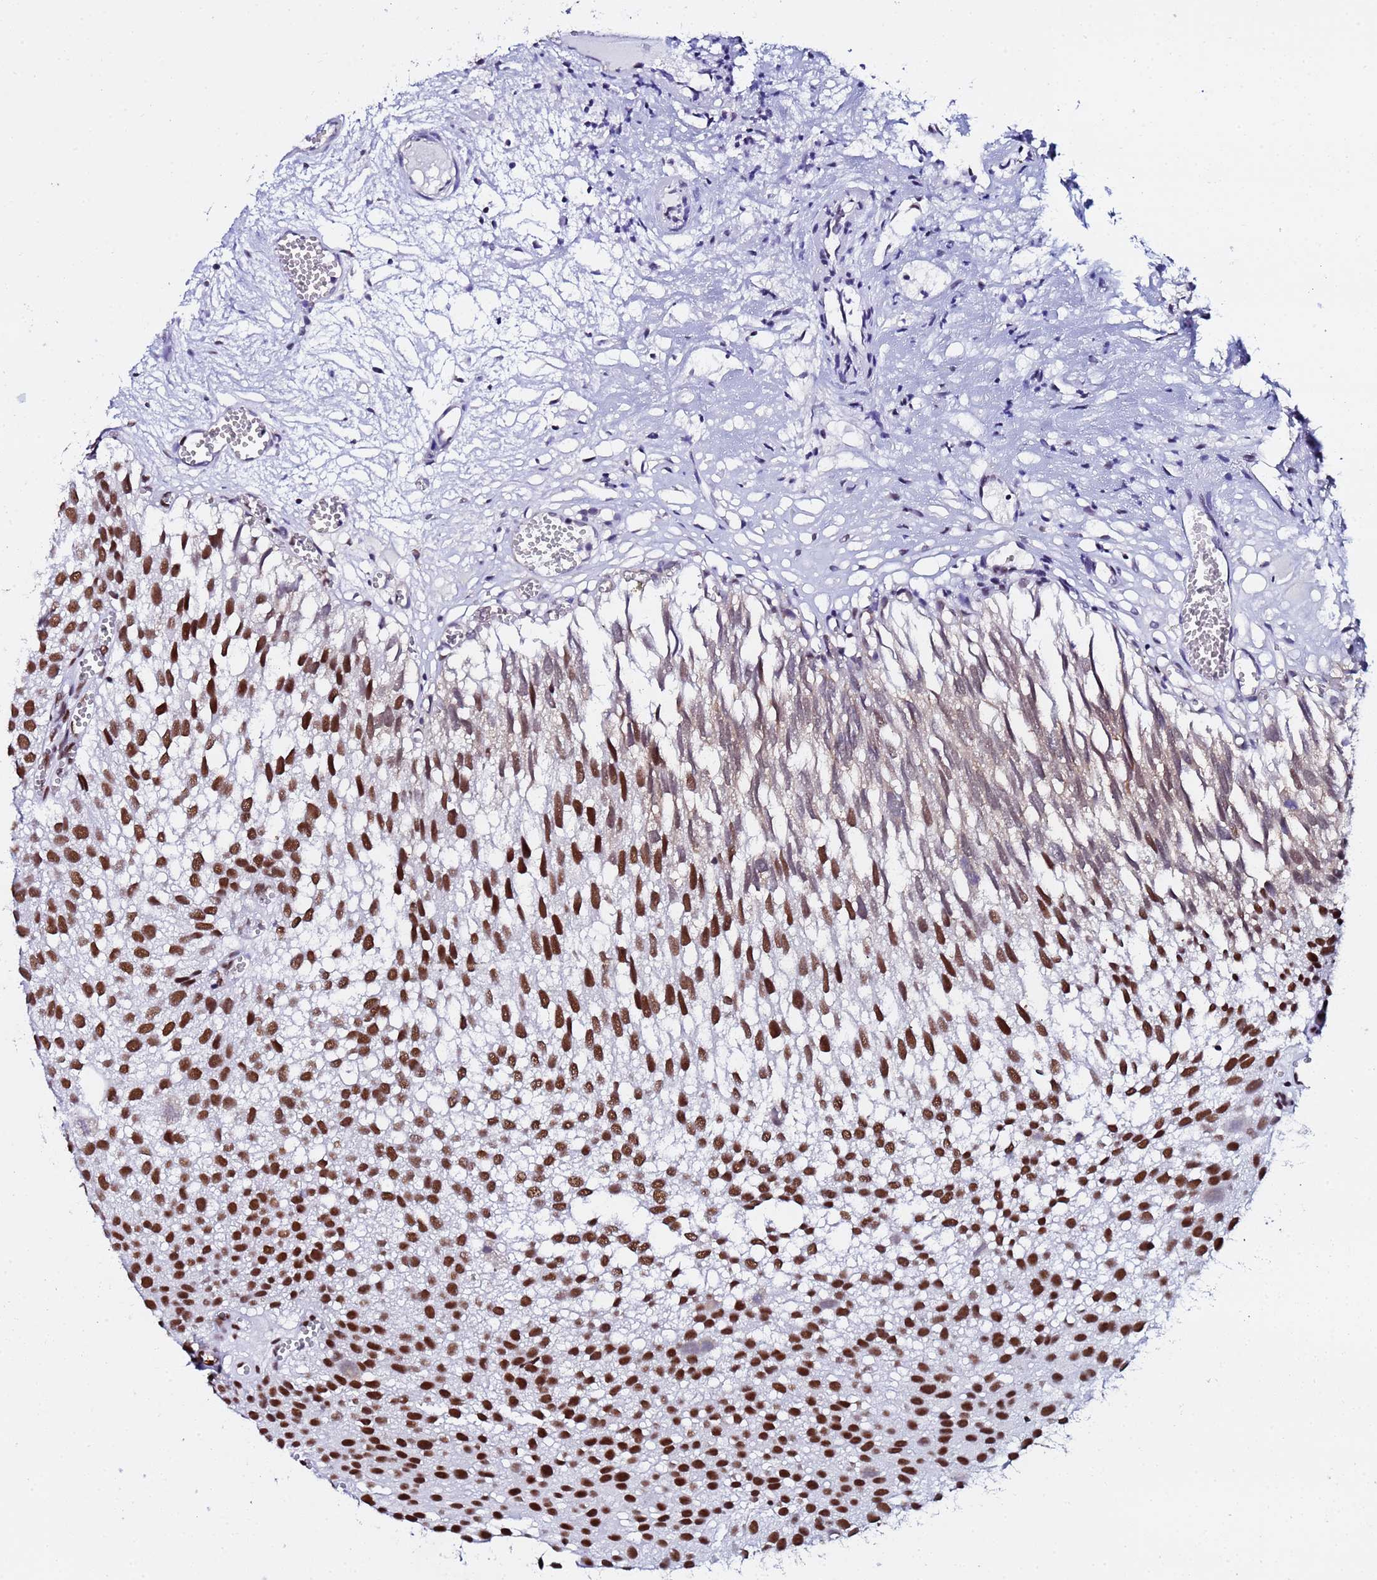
{"staining": {"intensity": "strong", "quantity": ">75%", "location": "nuclear"}, "tissue": "urothelial cancer", "cell_type": "Tumor cells", "image_type": "cancer", "snomed": [{"axis": "morphology", "description": "Urothelial carcinoma, Low grade"}, {"axis": "topography", "description": "Urinary bladder"}], "caption": "Low-grade urothelial carcinoma stained with DAB (3,3'-diaminobenzidine) IHC displays high levels of strong nuclear expression in about >75% of tumor cells.", "gene": "SNRPA1", "patient": {"sex": "male", "age": 88}}